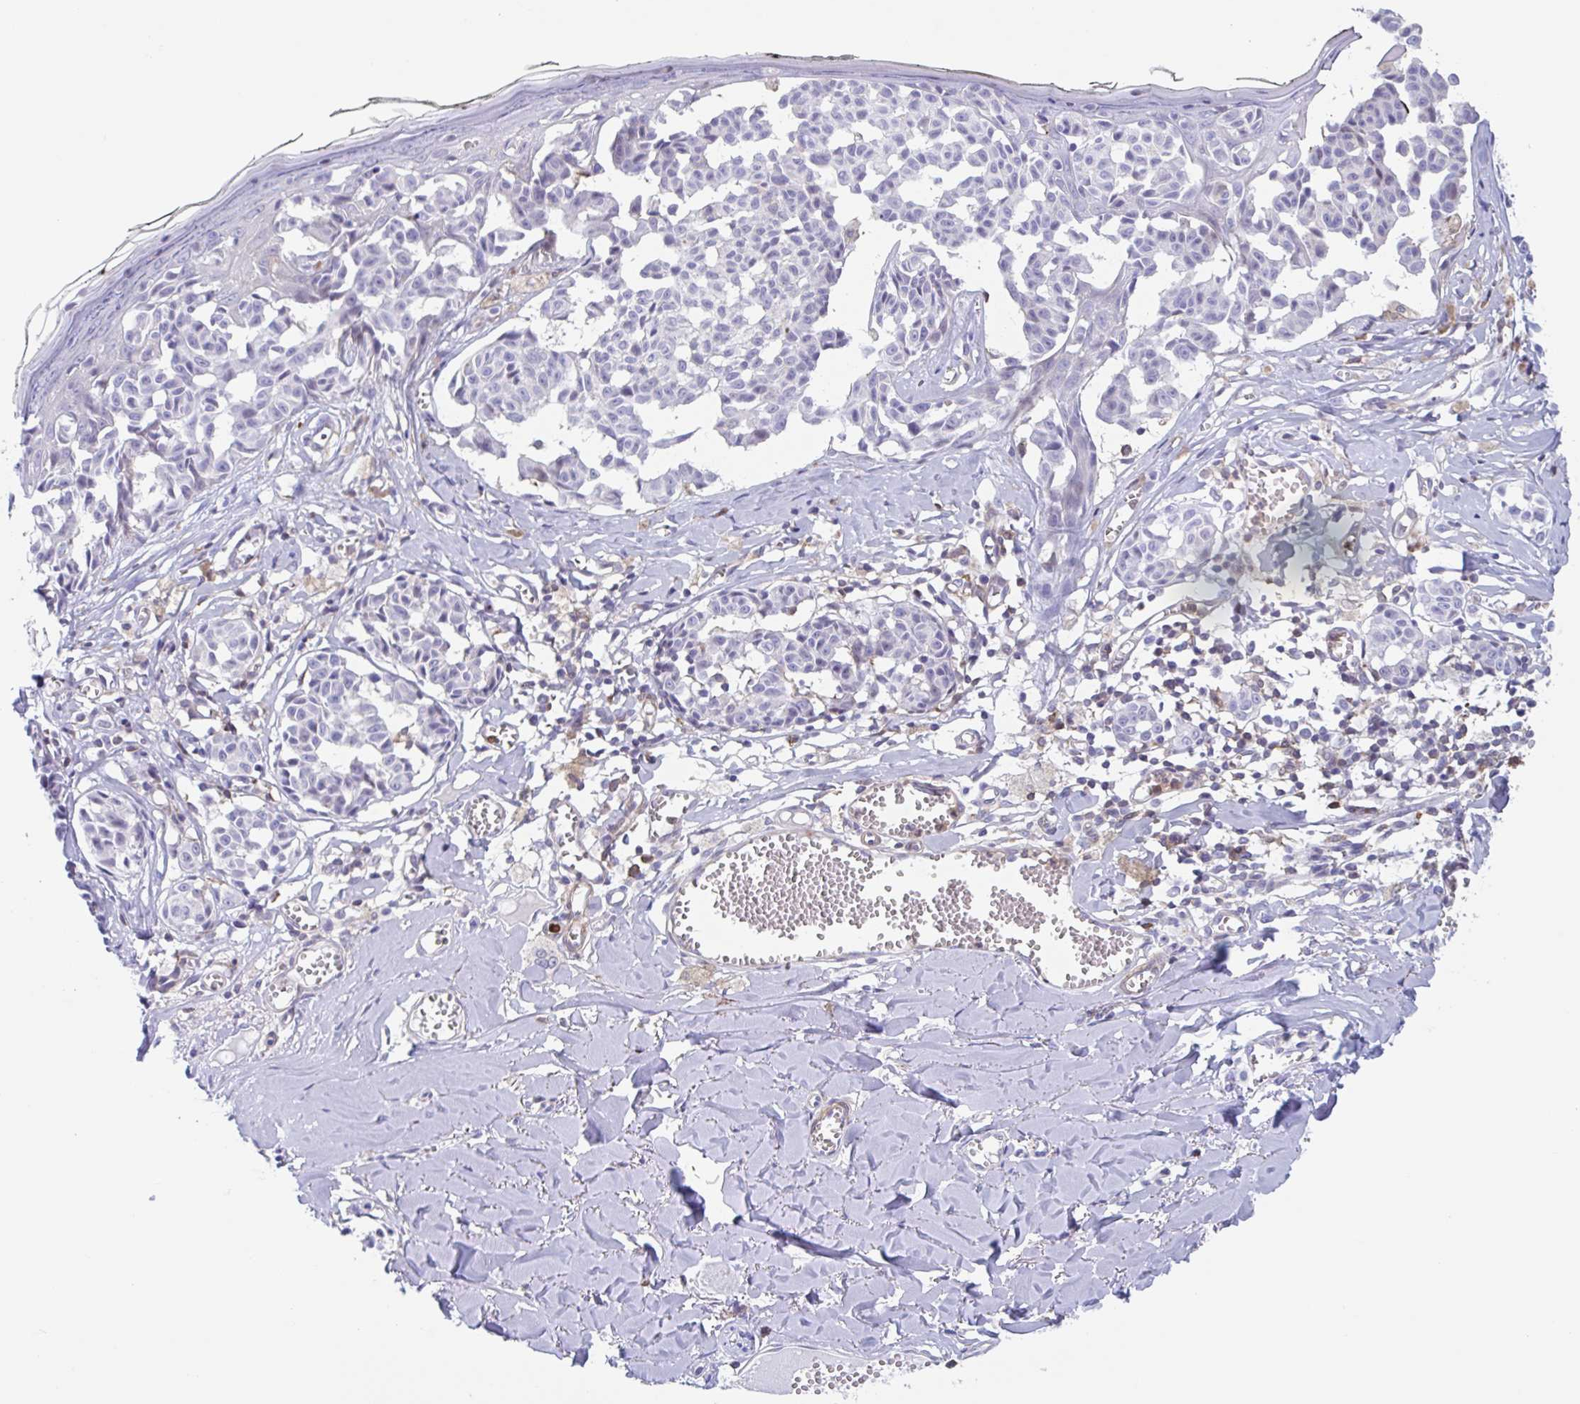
{"staining": {"intensity": "negative", "quantity": "none", "location": "none"}, "tissue": "melanoma", "cell_type": "Tumor cells", "image_type": "cancer", "snomed": [{"axis": "morphology", "description": "Malignant melanoma, NOS"}, {"axis": "topography", "description": "Skin"}], "caption": "Tumor cells are negative for brown protein staining in malignant melanoma.", "gene": "EFHD1", "patient": {"sex": "female", "age": 43}}